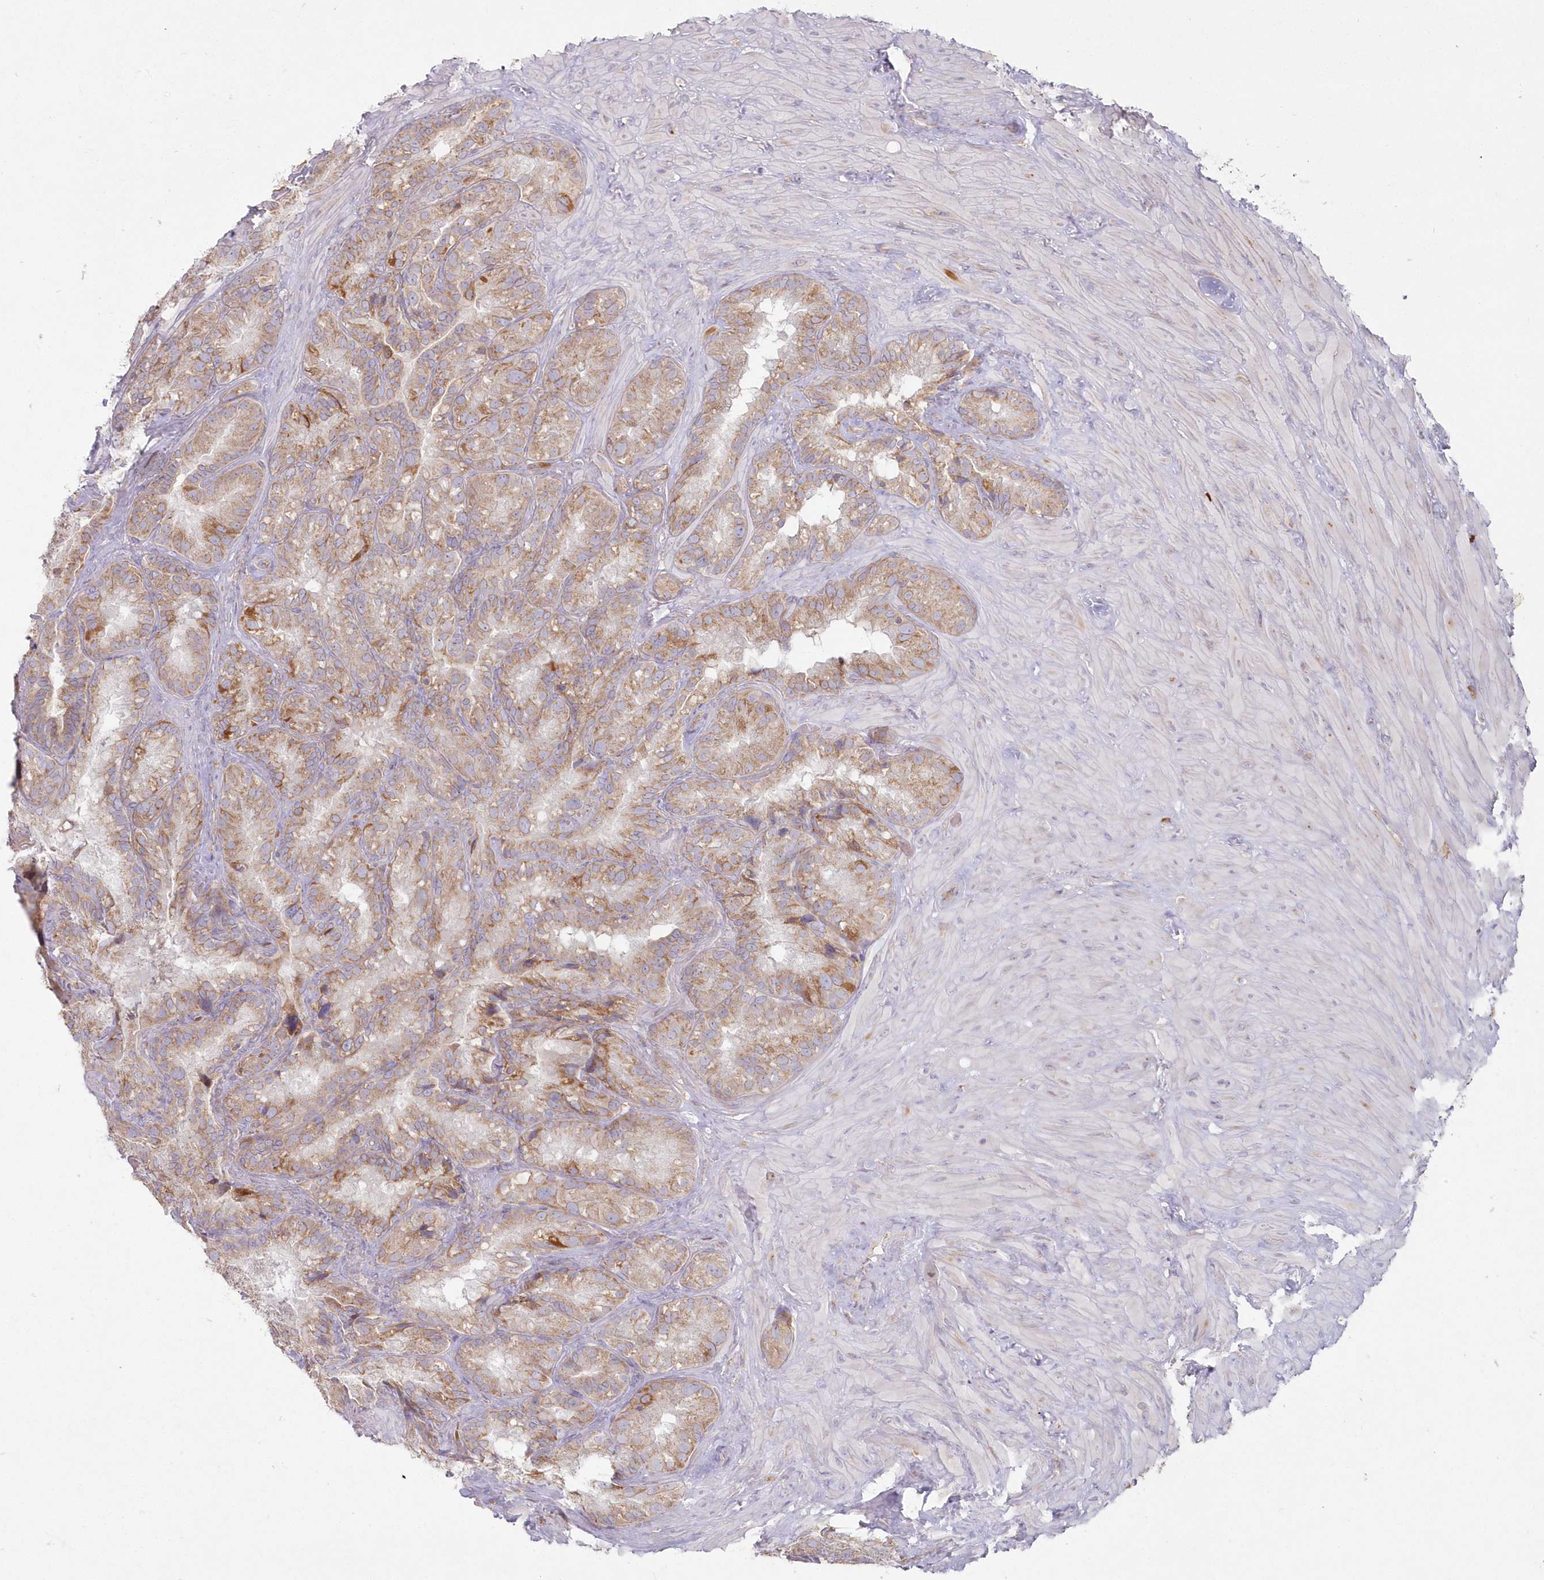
{"staining": {"intensity": "moderate", "quantity": ">75%", "location": "cytoplasmic/membranous"}, "tissue": "seminal vesicle", "cell_type": "Glandular cells", "image_type": "normal", "snomed": [{"axis": "morphology", "description": "Normal tissue, NOS"}, {"axis": "topography", "description": "Prostate"}, {"axis": "topography", "description": "Seminal veicle"}], "caption": "Immunohistochemistry (IHC) micrograph of normal seminal vesicle: seminal vesicle stained using immunohistochemistry demonstrates medium levels of moderate protein expression localized specifically in the cytoplasmic/membranous of glandular cells, appearing as a cytoplasmic/membranous brown color.", "gene": "ARSB", "patient": {"sex": "male", "age": 68}}